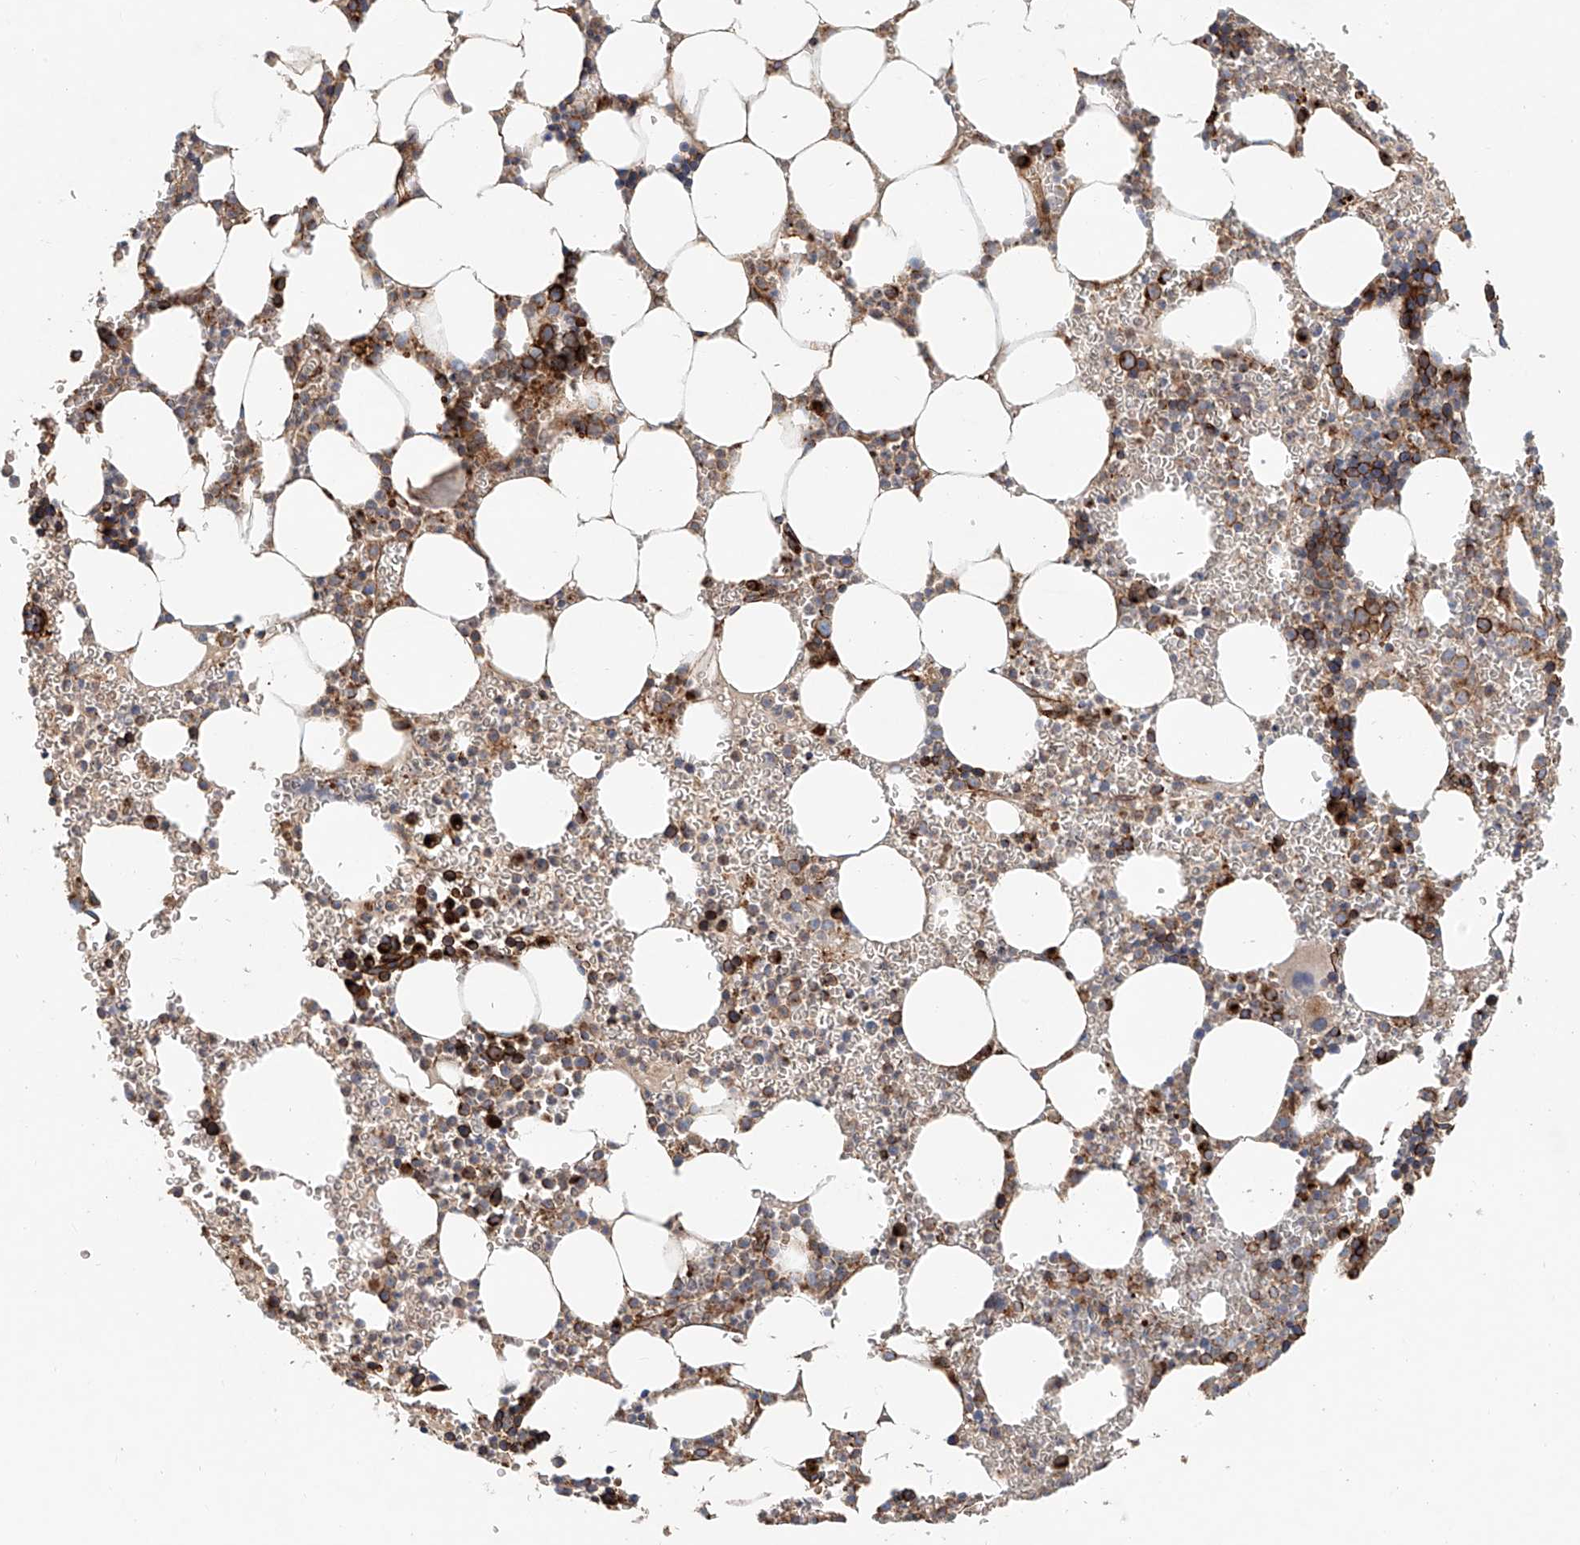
{"staining": {"intensity": "strong", "quantity": "25%-75%", "location": "cytoplasmic/membranous"}, "tissue": "bone marrow", "cell_type": "Hematopoietic cells", "image_type": "normal", "snomed": [{"axis": "morphology", "description": "Normal tissue, NOS"}, {"axis": "topography", "description": "Bone marrow"}], "caption": "This image displays immunohistochemistry staining of normal human bone marrow, with high strong cytoplasmic/membranous staining in about 25%-75% of hematopoietic cells.", "gene": "HGSNAT", "patient": {"sex": "female", "age": 78}}